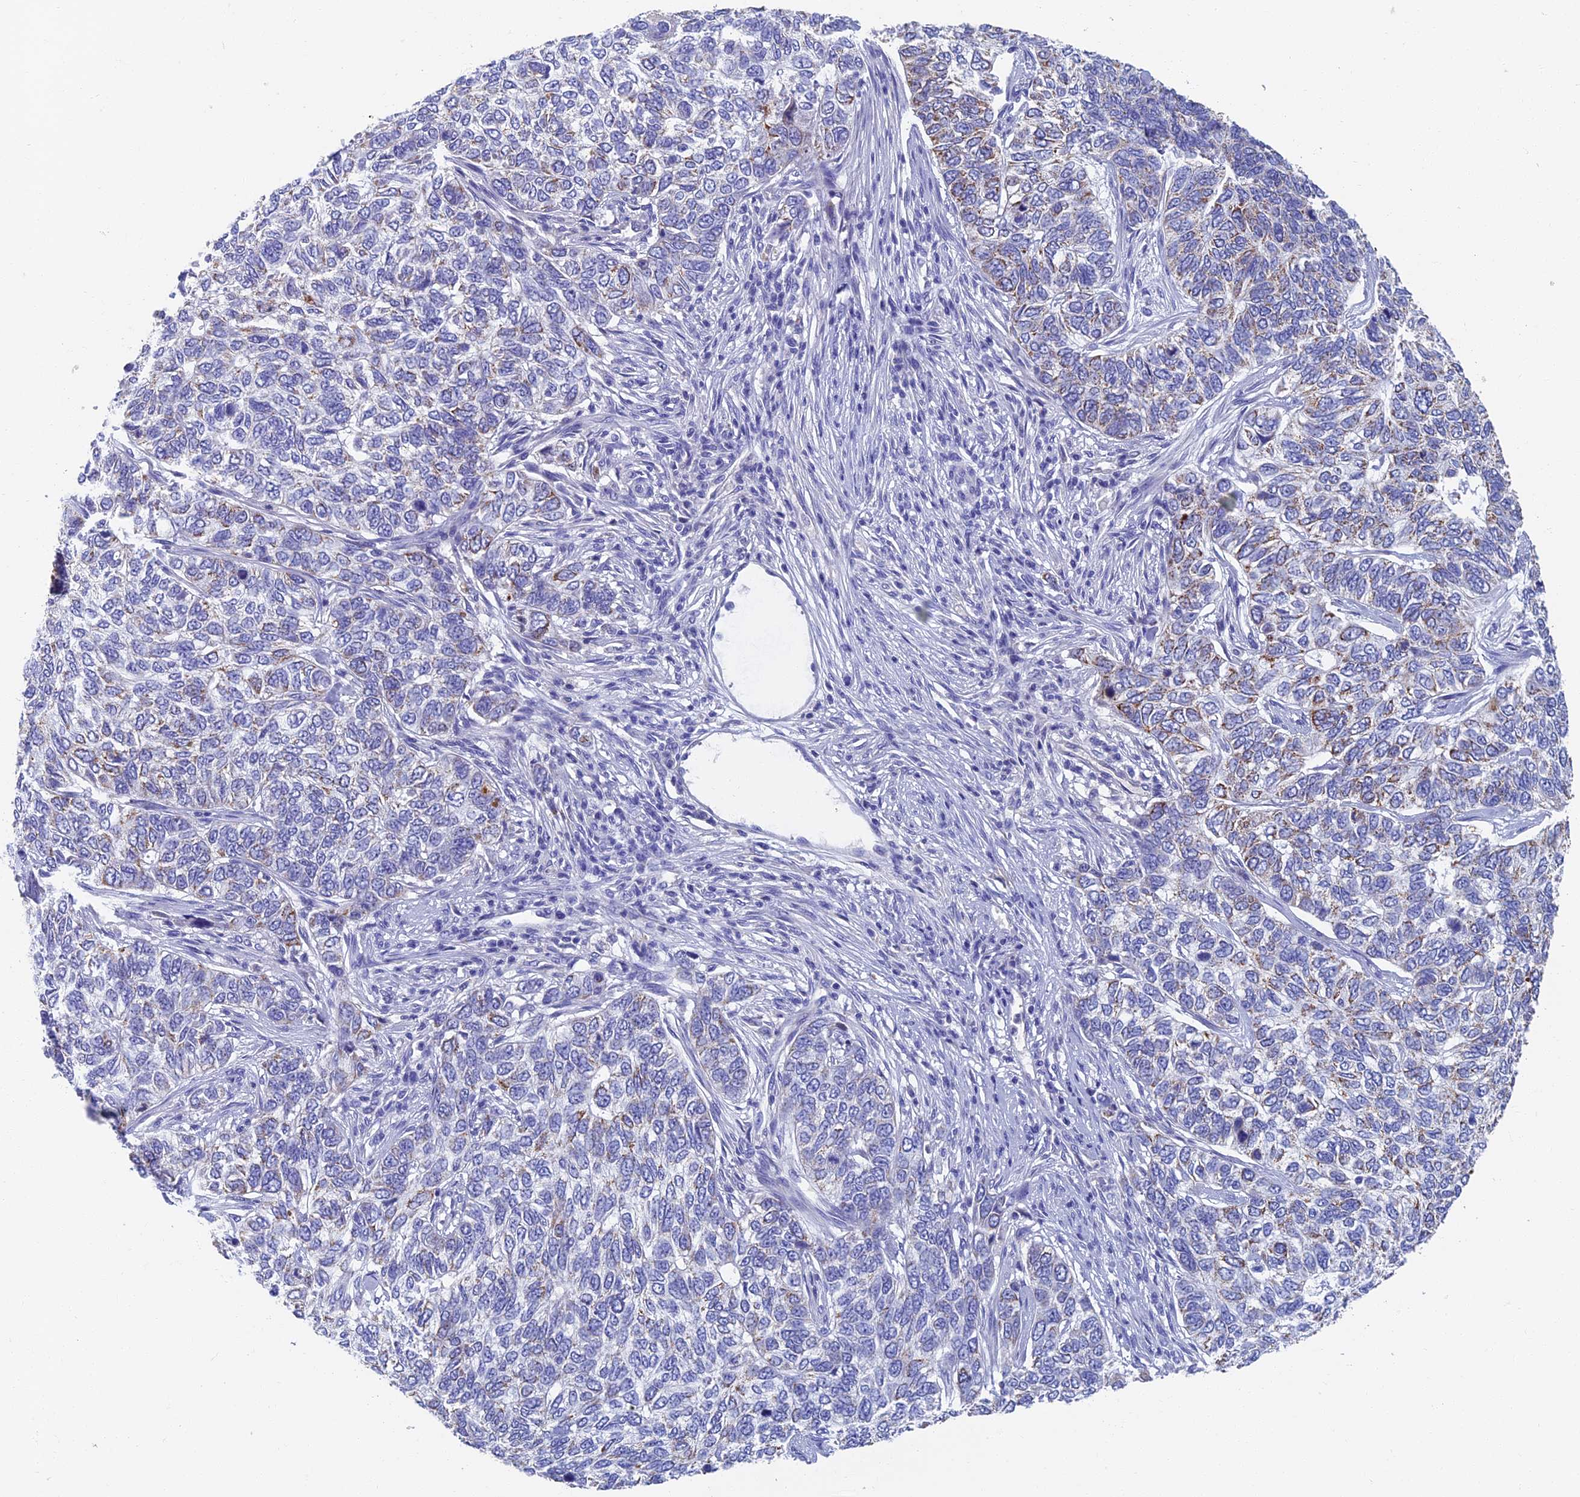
{"staining": {"intensity": "moderate", "quantity": "<25%", "location": "cytoplasmic/membranous"}, "tissue": "skin cancer", "cell_type": "Tumor cells", "image_type": "cancer", "snomed": [{"axis": "morphology", "description": "Basal cell carcinoma"}, {"axis": "topography", "description": "Skin"}], "caption": "There is low levels of moderate cytoplasmic/membranous positivity in tumor cells of skin basal cell carcinoma, as demonstrated by immunohistochemical staining (brown color).", "gene": "OAT", "patient": {"sex": "female", "age": 65}}